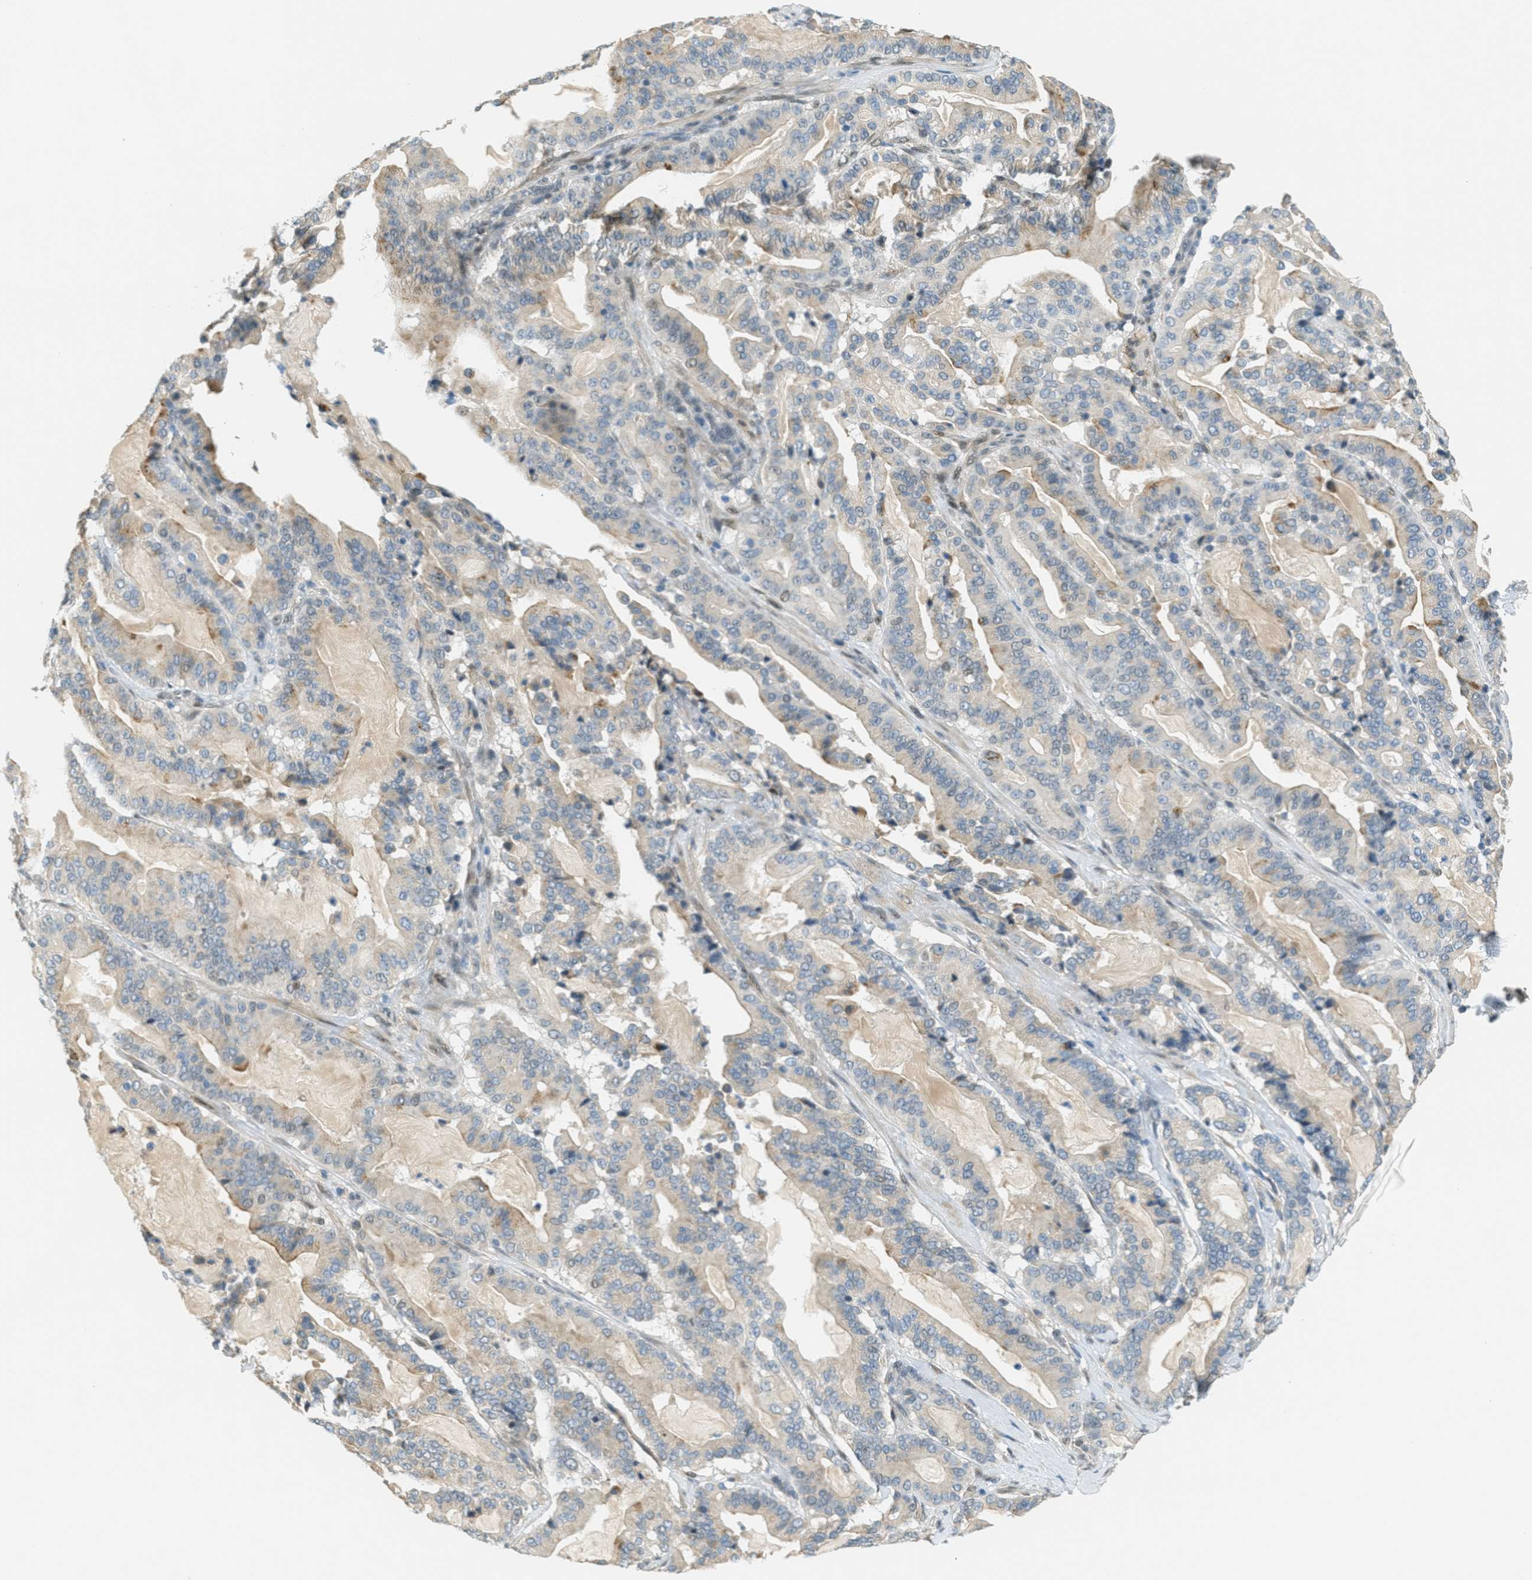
{"staining": {"intensity": "weak", "quantity": ">75%", "location": "cytoplasmic/membranous"}, "tissue": "pancreatic cancer", "cell_type": "Tumor cells", "image_type": "cancer", "snomed": [{"axis": "morphology", "description": "Adenocarcinoma, NOS"}, {"axis": "topography", "description": "Pancreas"}], "caption": "Protein staining of adenocarcinoma (pancreatic) tissue shows weak cytoplasmic/membranous expression in approximately >75% of tumor cells.", "gene": "TCF3", "patient": {"sex": "male", "age": 63}}